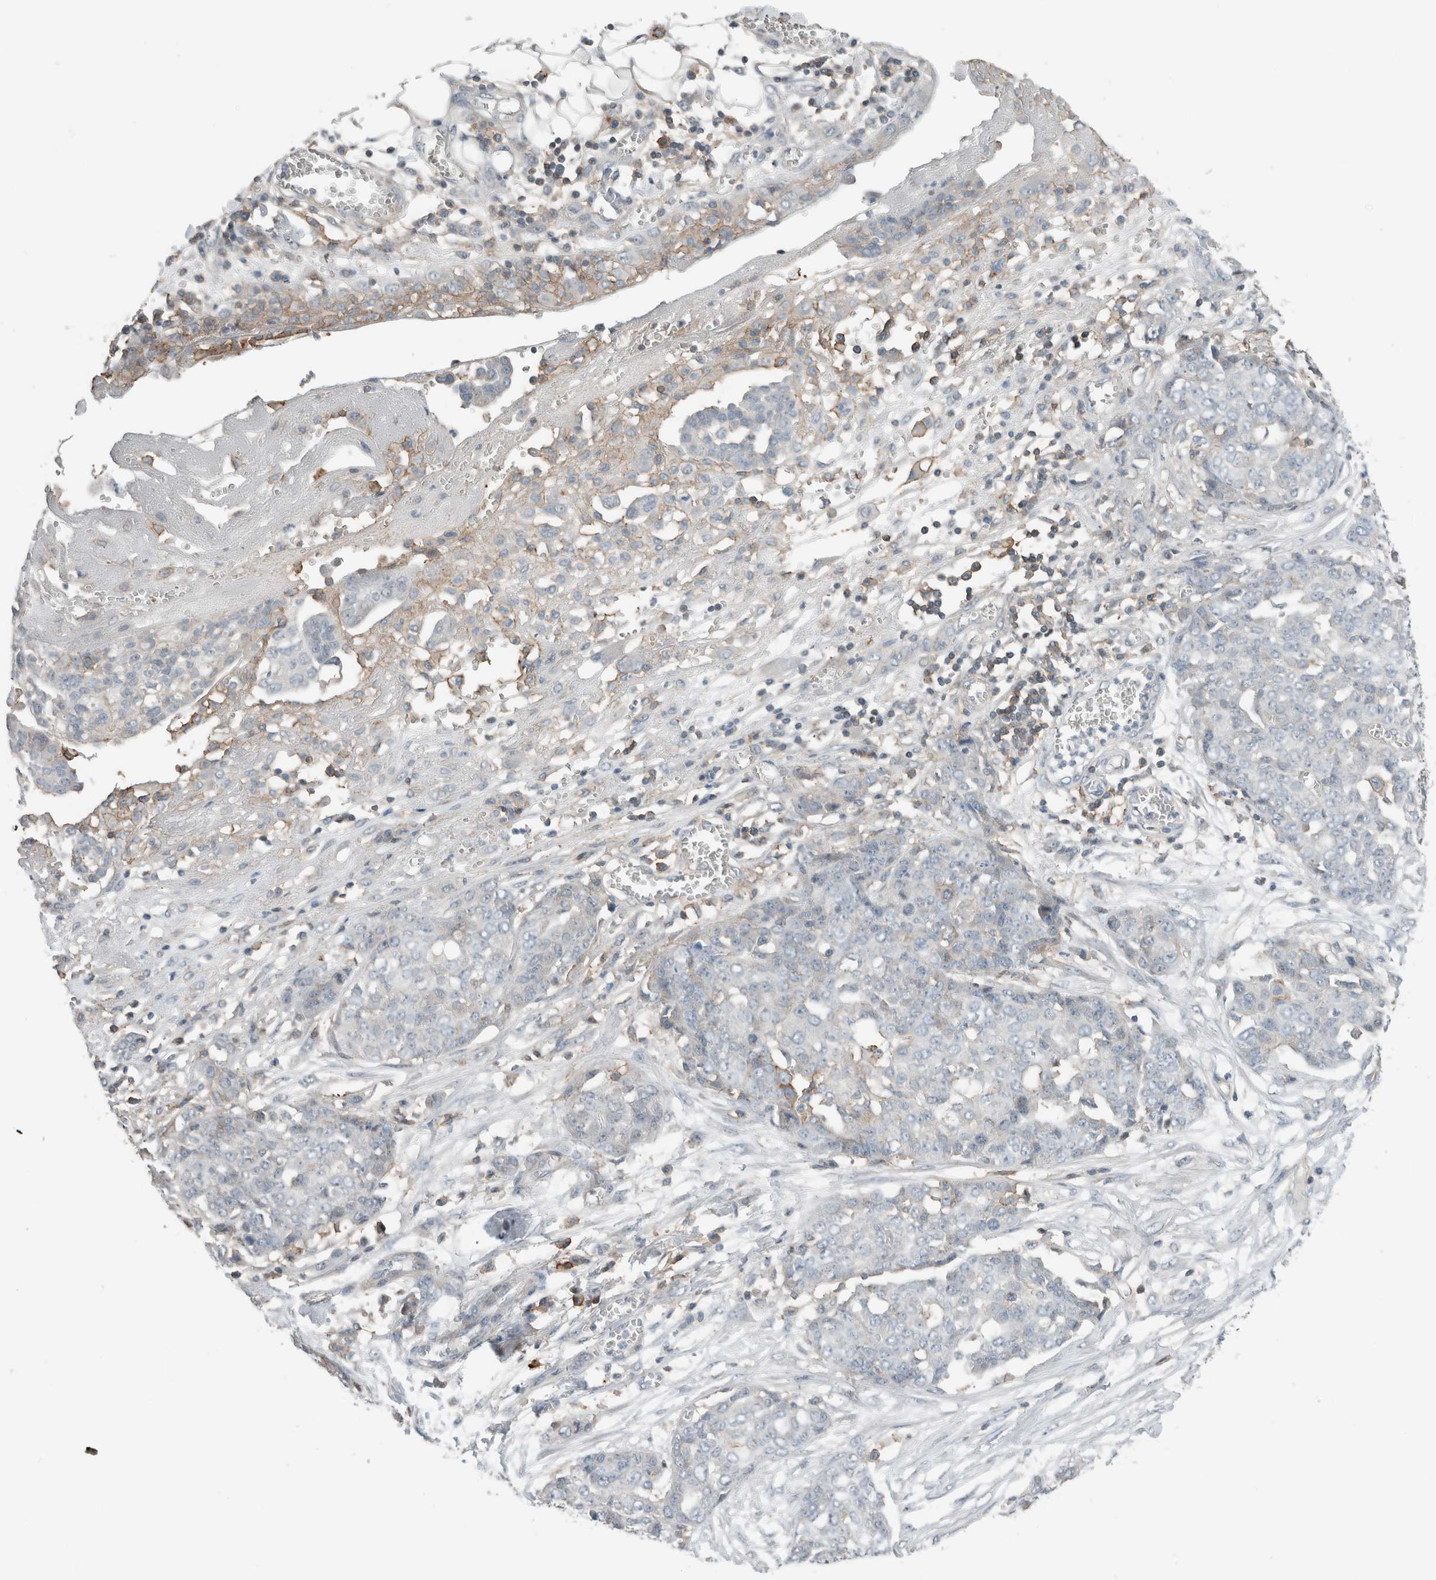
{"staining": {"intensity": "moderate", "quantity": "<25%", "location": "cytoplasmic/membranous"}, "tissue": "ovarian cancer", "cell_type": "Tumor cells", "image_type": "cancer", "snomed": [{"axis": "morphology", "description": "Cystadenocarcinoma, serous, NOS"}, {"axis": "topography", "description": "Soft tissue"}, {"axis": "topography", "description": "Ovary"}], "caption": "This histopathology image shows ovarian cancer stained with immunohistochemistry to label a protein in brown. The cytoplasmic/membranous of tumor cells show moderate positivity for the protein. Nuclei are counter-stained blue.", "gene": "ERCC6L2", "patient": {"sex": "female", "age": 57}}